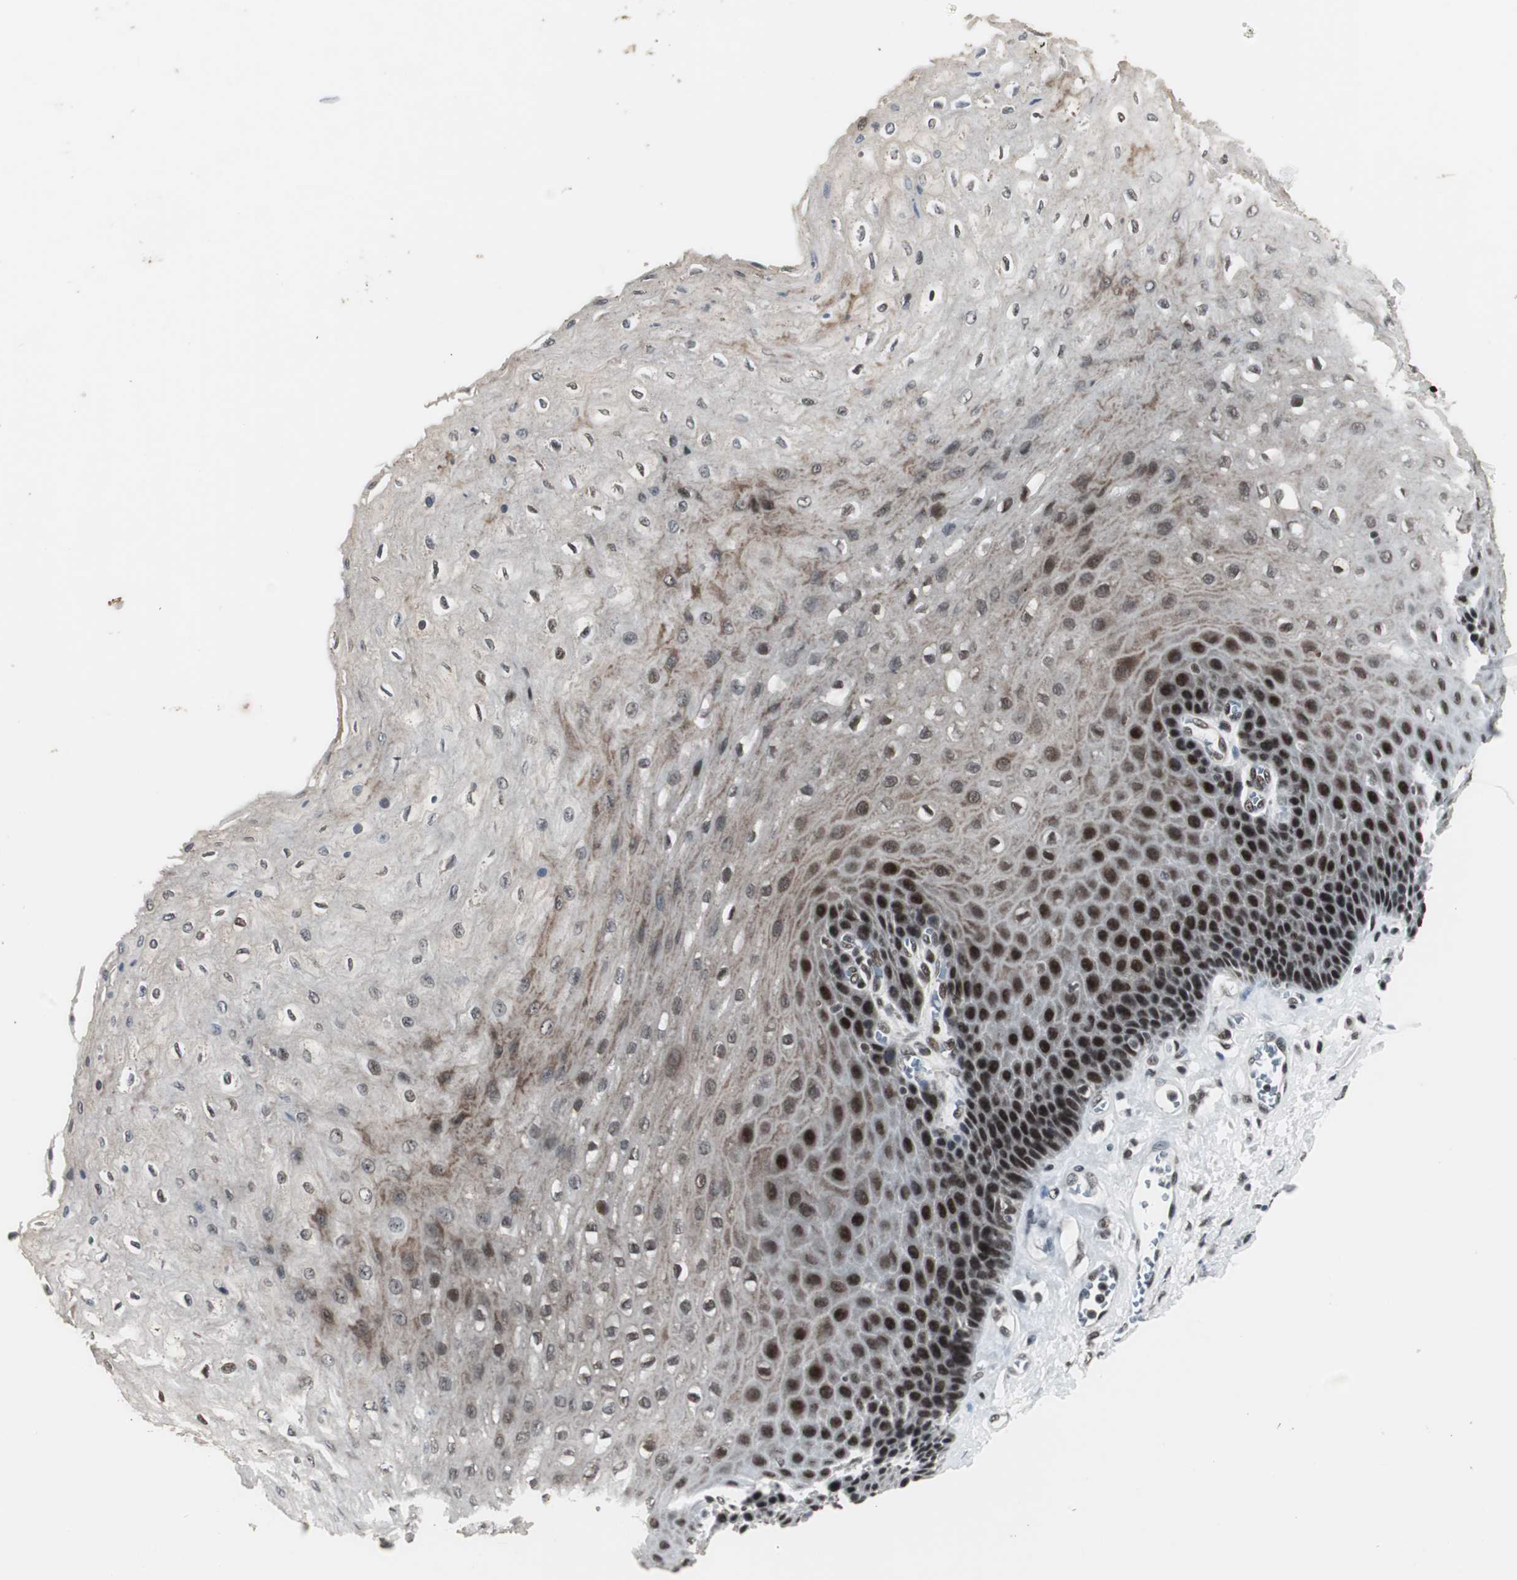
{"staining": {"intensity": "strong", "quantity": ">75%", "location": "nuclear"}, "tissue": "esophagus", "cell_type": "Squamous epithelial cells", "image_type": "normal", "snomed": [{"axis": "morphology", "description": "Normal tissue, NOS"}, {"axis": "topography", "description": "Esophagus"}], "caption": "Esophagus was stained to show a protein in brown. There is high levels of strong nuclear positivity in approximately >75% of squamous epithelial cells. The staining is performed using DAB brown chromogen to label protein expression. The nuclei are counter-stained blue using hematoxylin.", "gene": "CDK9", "patient": {"sex": "female", "age": 72}}